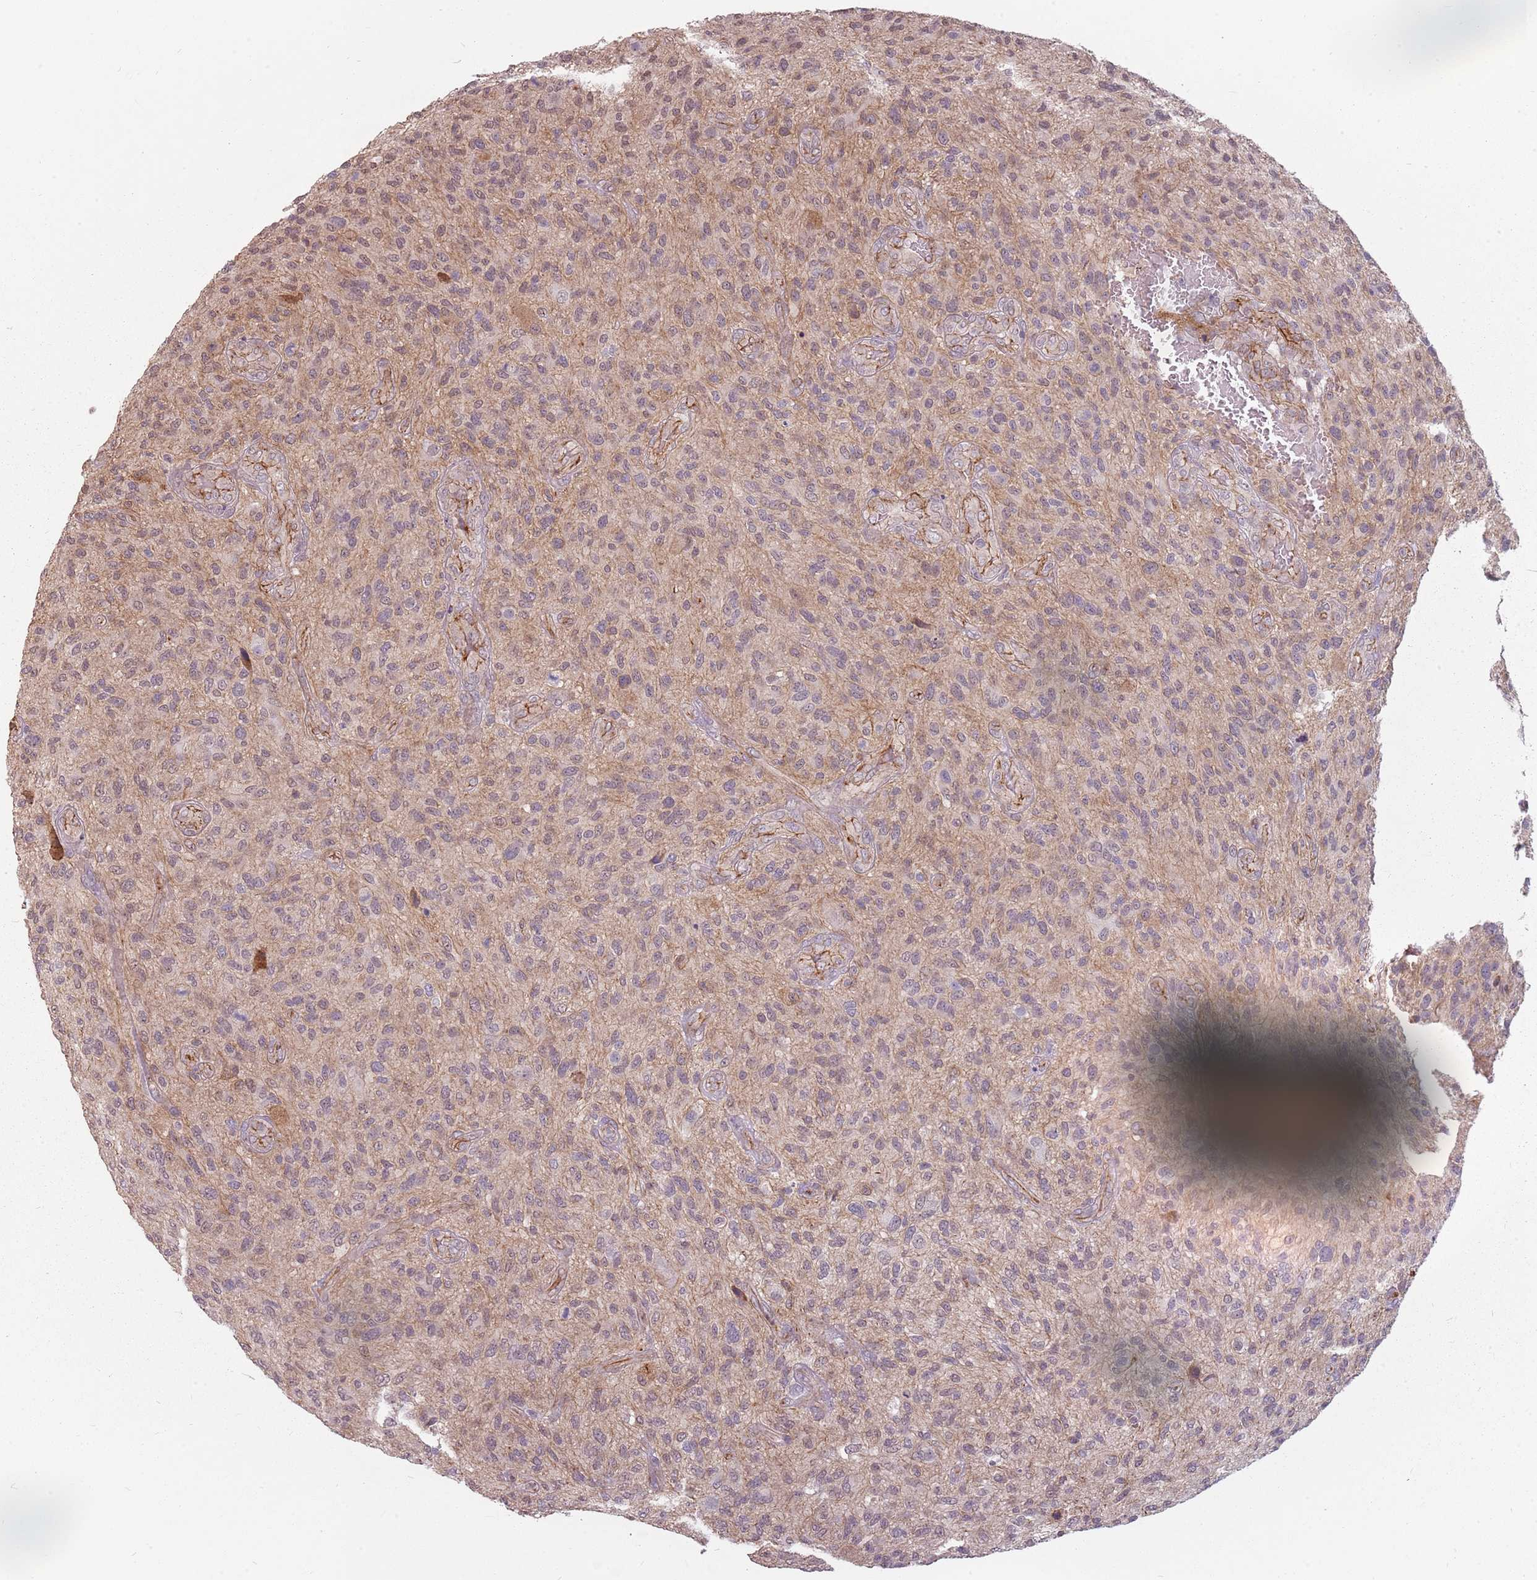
{"staining": {"intensity": "negative", "quantity": "none", "location": "none"}, "tissue": "glioma", "cell_type": "Tumor cells", "image_type": "cancer", "snomed": [{"axis": "morphology", "description": "Glioma, malignant, High grade"}, {"axis": "topography", "description": "Brain"}], "caption": "Tumor cells show no significant positivity in high-grade glioma (malignant).", "gene": "PPP1R14C", "patient": {"sex": "male", "age": 47}}